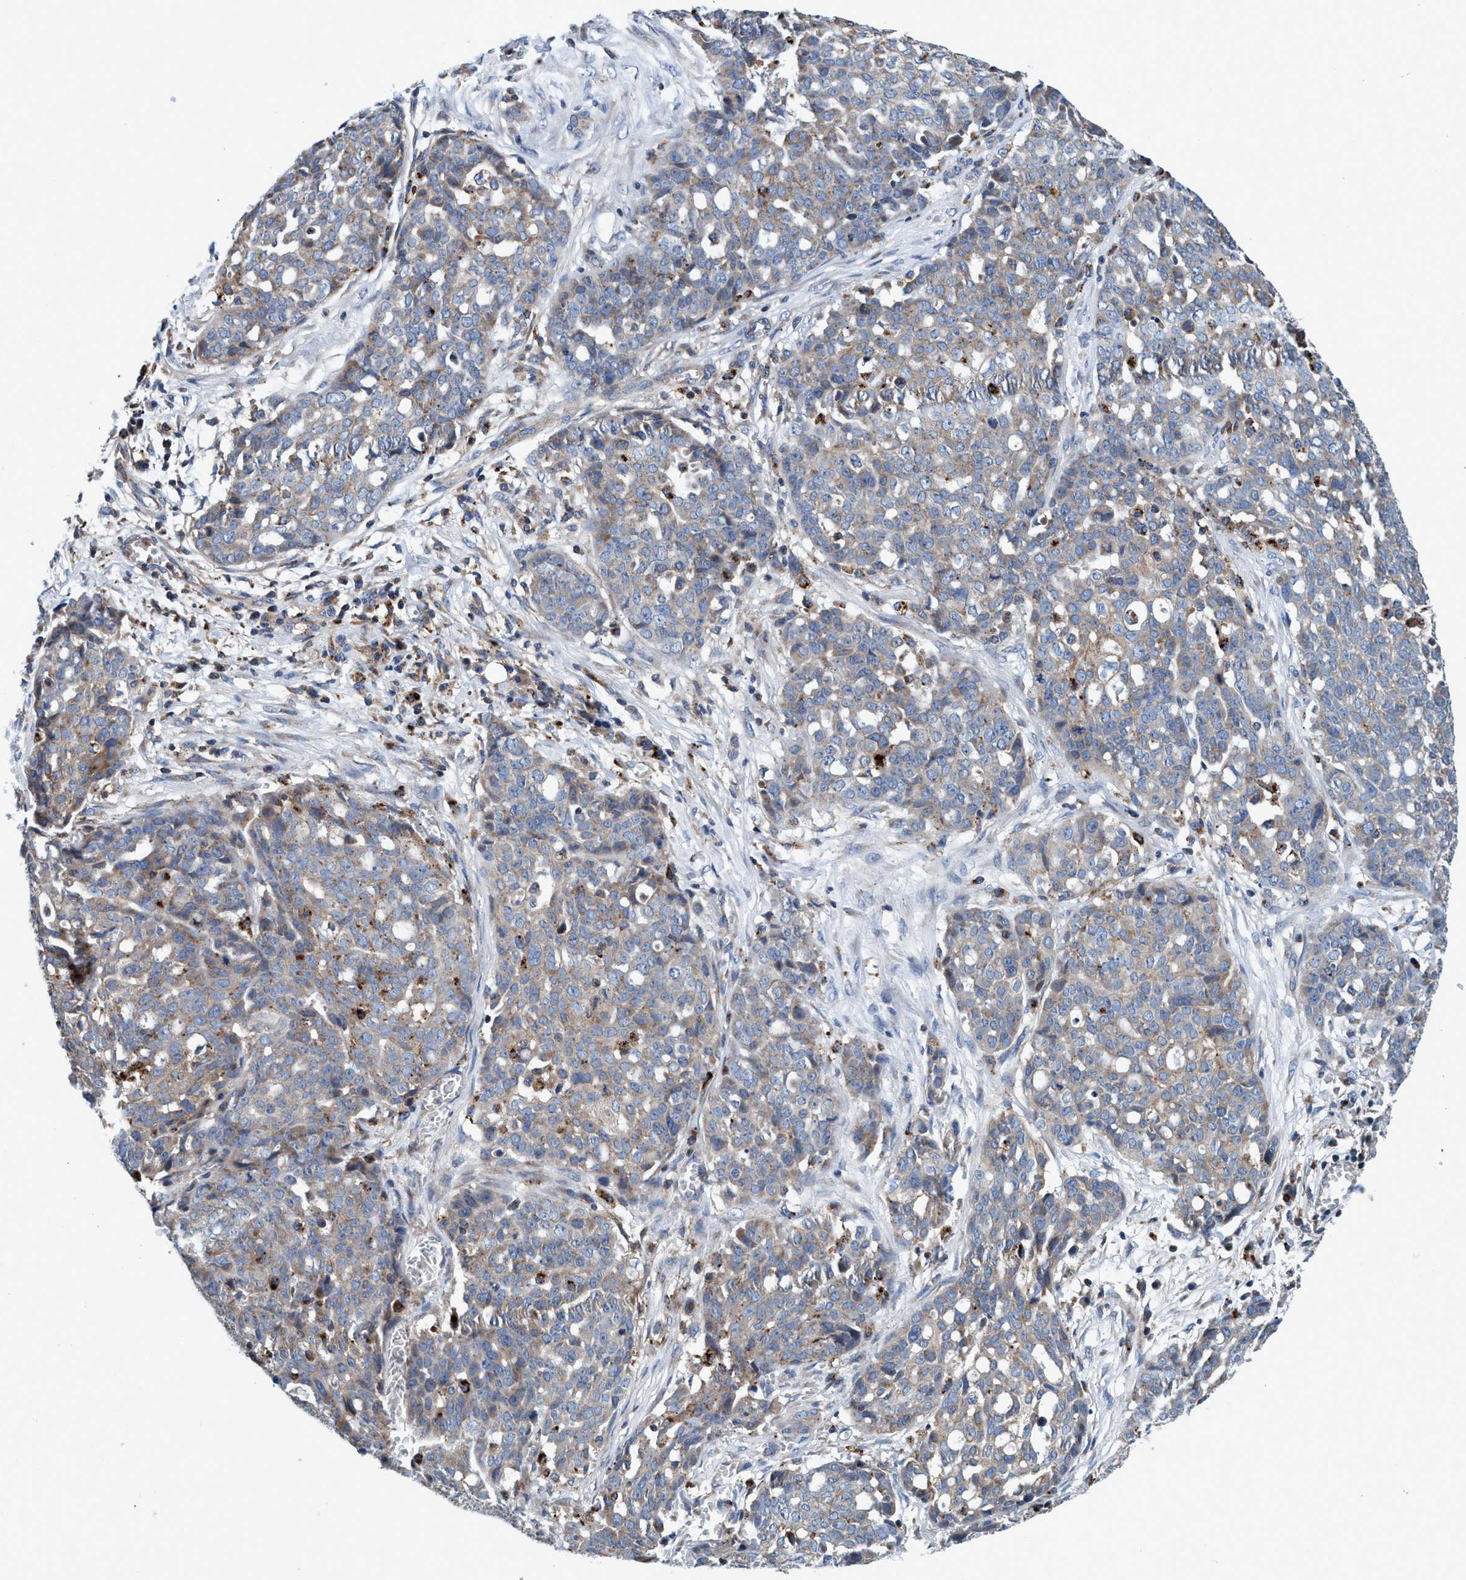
{"staining": {"intensity": "weak", "quantity": "<25%", "location": "cytoplasmic/membranous"}, "tissue": "ovarian cancer", "cell_type": "Tumor cells", "image_type": "cancer", "snomed": [{"axis": "morphology", "description": "Cystadenocarcinoma, serous, NOS"}, {"axis": "topography", "description": "Soft tissue"}, {"axis": "topography", "description": "Ovary"}], "caption": "Immunohistochemistry photomicrograph of neoplastic tissue: ovarian cancer (serous cystadenocarcinoma) stained with DAB (3,3'-diaminobenzidine) shows no significant protein expression in tumor cells.", "gene": "ENDOG", "patient": {"sex": "female", "age": 57}}